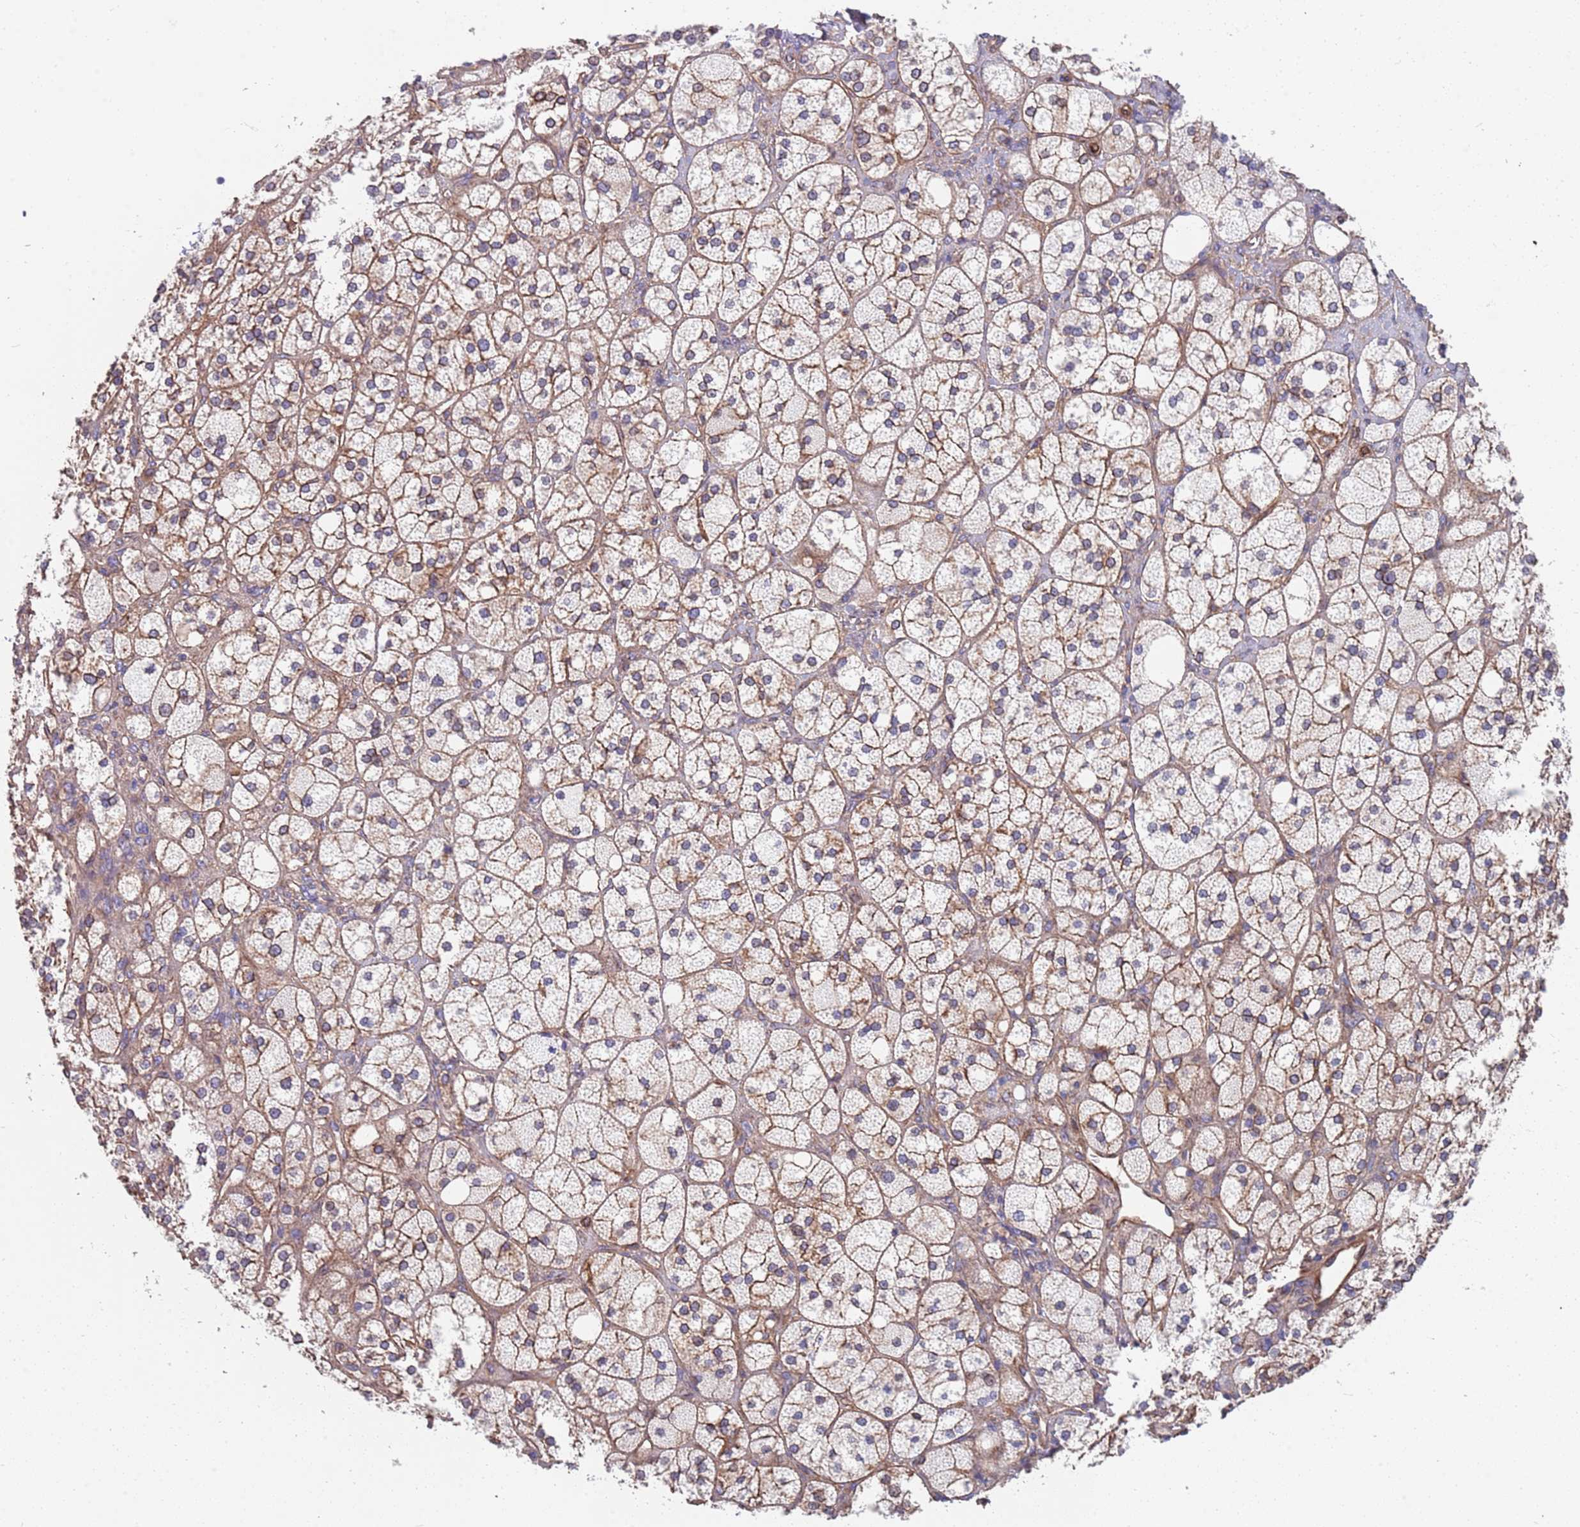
{"staining": {"intensity": "moderate", "quantity": ">75%", "location": "cytoplasmic/membranous"}, "tissue": "adrenal gland", "cell_type": "Glandular cells", "image_type": "normal", "snomed": [{"axis": "morphology", "description": "Normal tissue, NOS"}, {"axis": "topography", "description": "Adrenal gland"}], "caption": "Moderate cytoplasmic/membranous staining is appreciated in approximately >75% of glandular cells in benign adrenal gland.", "gene": "JAKMIP2", "patient": {"sex": "male", "age": 61}}